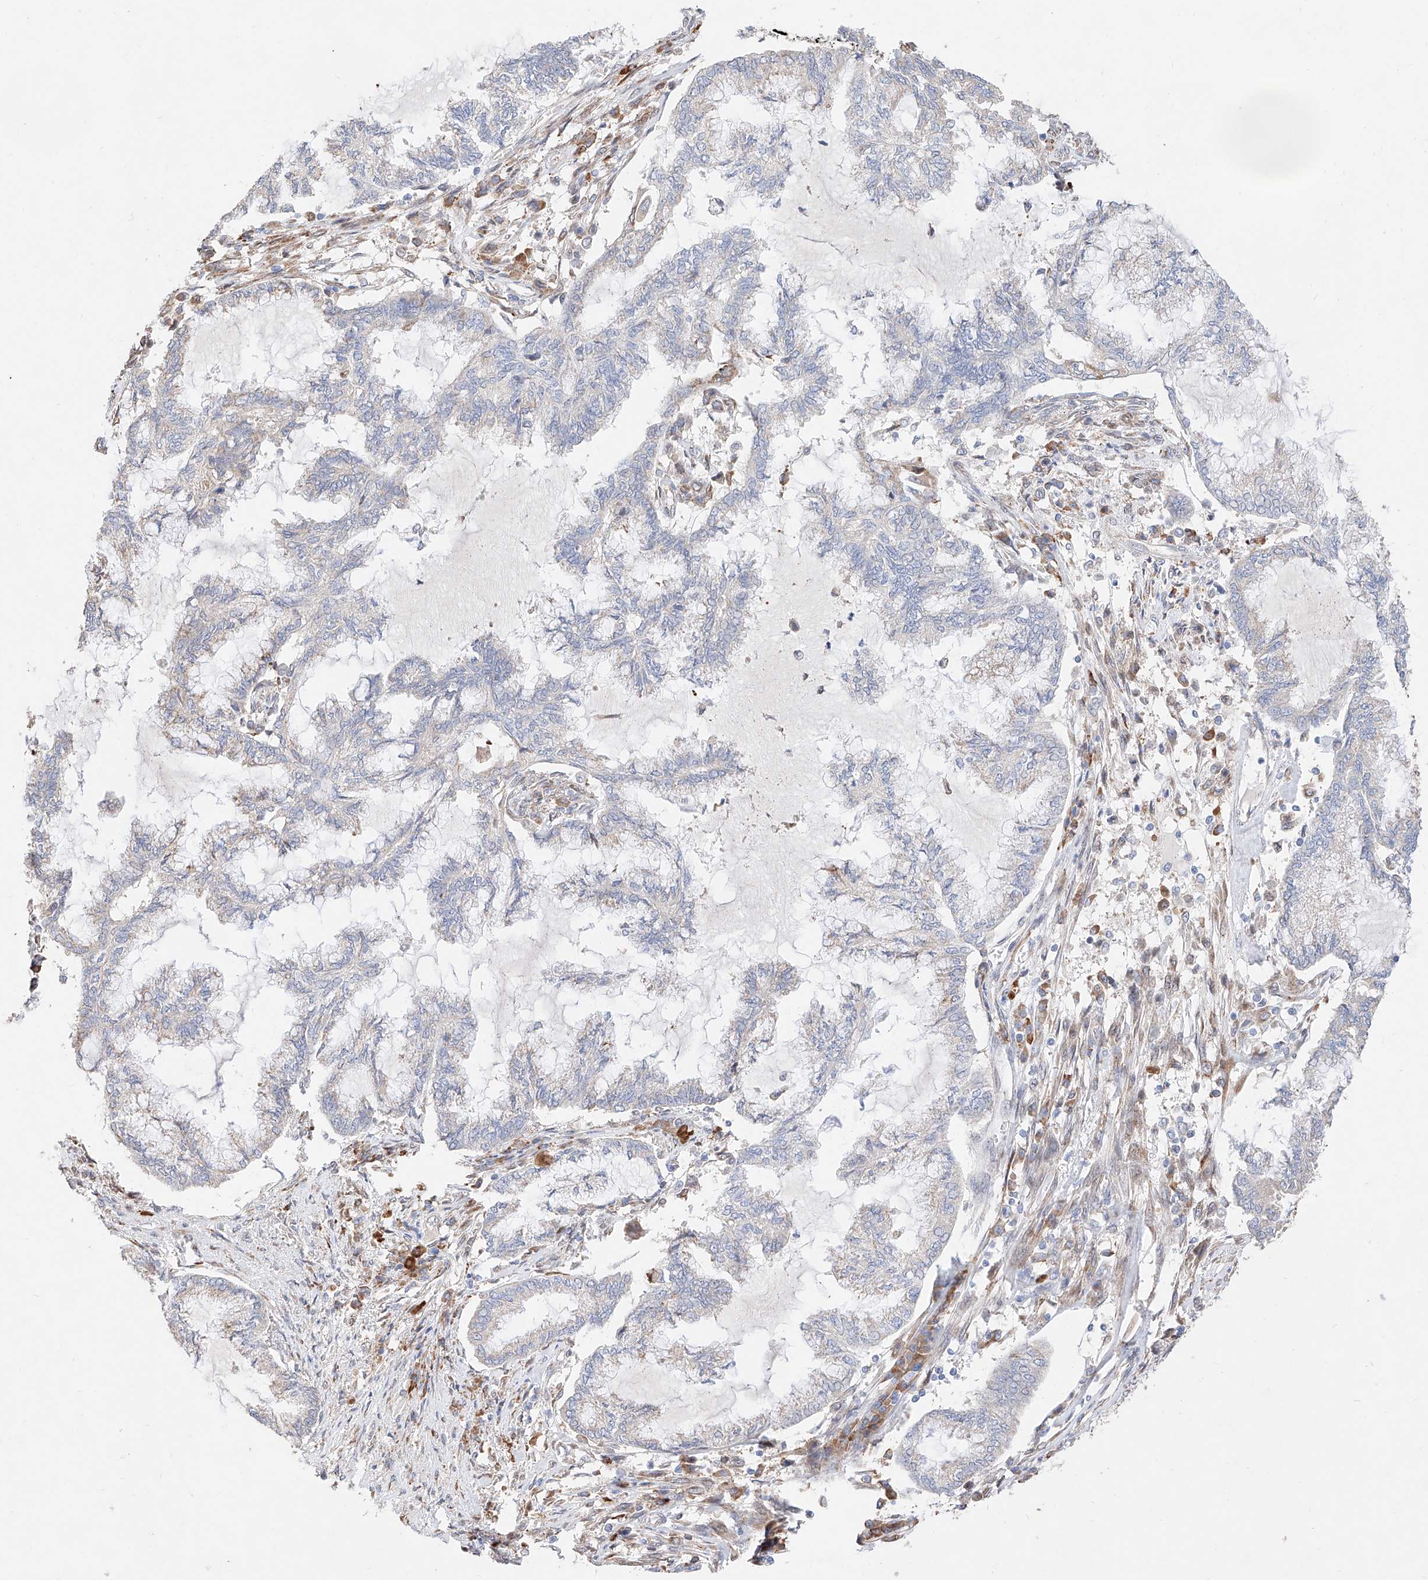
{"staining": {"intensity": "negative", "quantity": "none", "location": "none"}, "tissue": "endometrial cancer", "cell_type": "Tumor cells", "image_type": "cancer", "snomed": [{"axis": "morphology", "description": "Adenocarcinoma, NOS"}, {"axis": "topography", "description": "Endometrium"}], "caption": "IHC image of human endometrial adenocarcinoma stained for a protein (brown), which exhibits no staining in tumor cells.", "gene": "ATP9B", "patient": {"sex": "female", "age": 86}}